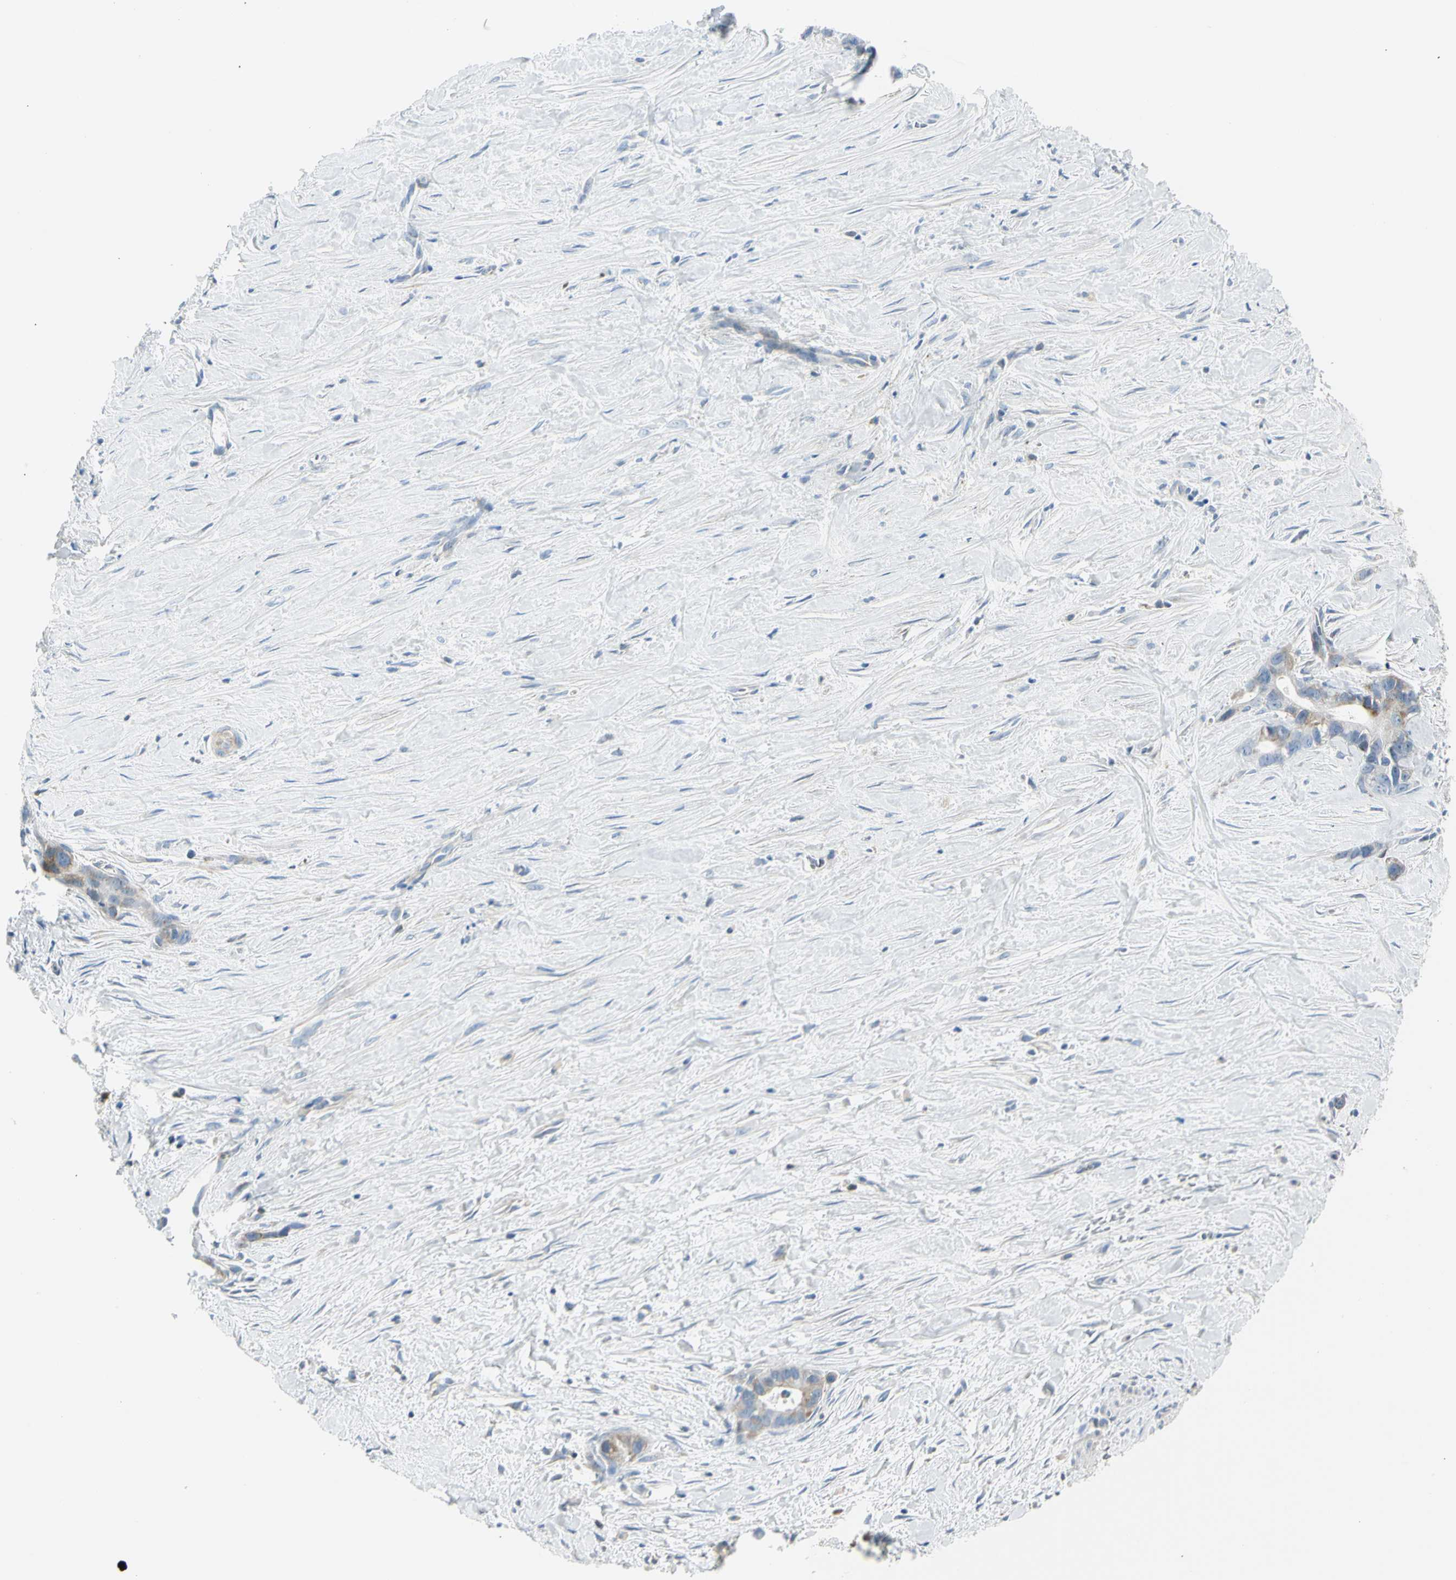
{"staining": {"intensity": "negative", "quantity": "none", "location": "none"}, "tissue": "liver cancer", "cell_type": "Tumor cells", "image_type": "cancer", "snomed": [{"axis": "morphology", "description": "Cholangiocarcinoma"}, {"axis": "topography", "description": "Liver"}], "caption": "Tumor cells are negative for brown protein staining in liver cholangiocarcinoma. The staining is performed using DAB brown chromogen with nuclei counter-stained in using hematoxylin.", "gene": "TNFSF11", "patient": {"sex": "female", "age": 55}}